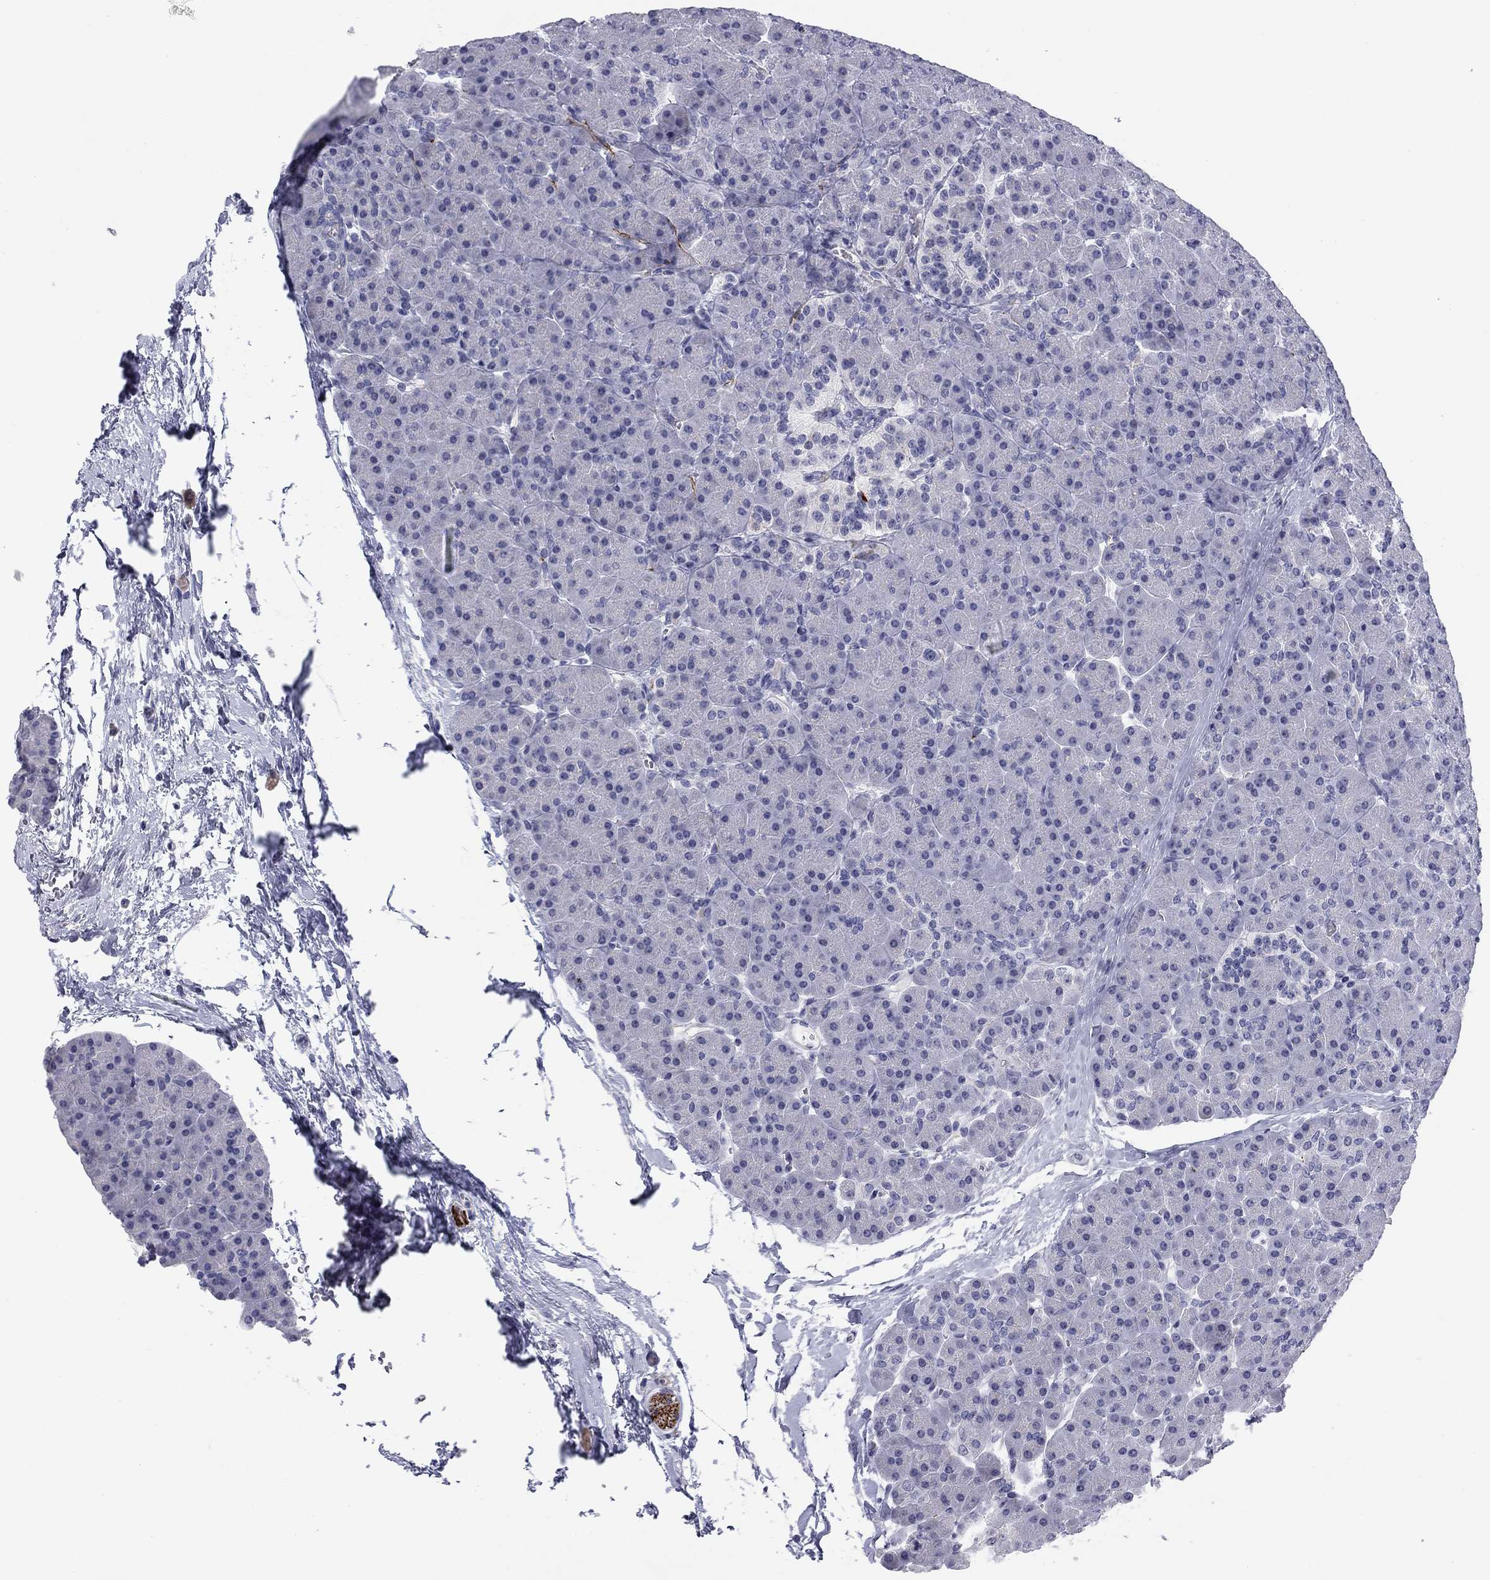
{"staining": {"intensity": "negative", "quantity": "none", "location": "none"}, "tissue": "pancreas", "cell_type": "Exocrine glandular cells", "image_type": "normal", "snomed": [{"axis": "morphology", "description": "Normal tissue, NOS"}, {"axis": "topography", "description": "Pancreas"}], "caption": "A high-resolution histopathology image shows immunohistochemistry staining of benign pancreas, which exhibits no significant expression in exocrine glandular cells. (Stains: DAB immunohistochemistry (IHC) with hematoxylin counter stain, Microscopy: brightfield microscopy at high magnification).", "gene": "PRPH", "patient": {"sex": "female", "age": 44}}